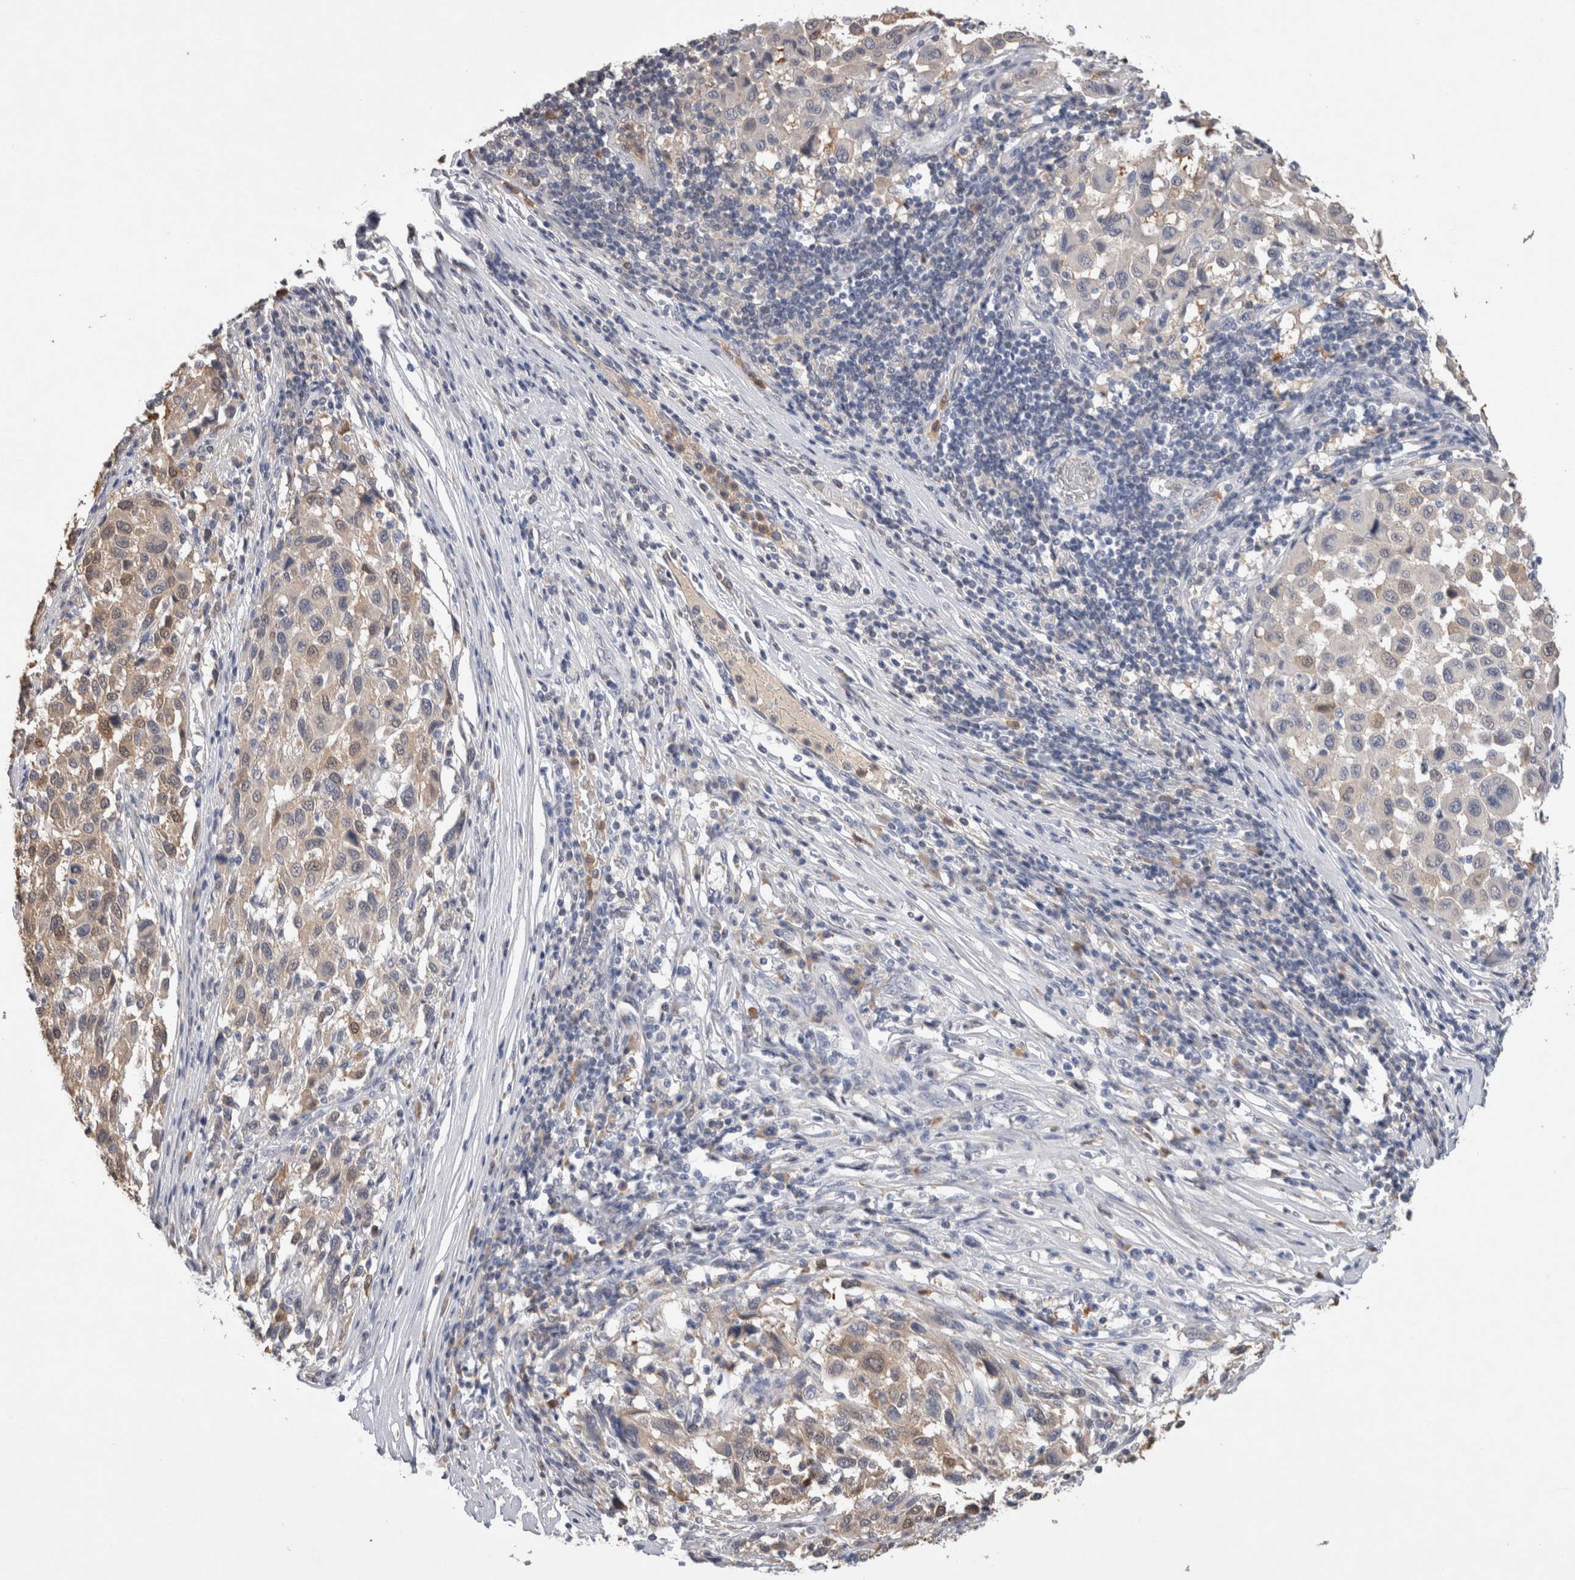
{"staining": {"intensity": "weak", "quantity": "<25%", "location": "nuclear"}, "tissue": "melanoma", "cell_type": "Tumor cells", "image_type": "cancer", "snomed": [{"axis": "morphology", "description": "Malignant melanoma, Metastatic site"}, {"axis": "topography", "description": "Lymph node"}], "caption": "A histopathology image of malignant melanoma (metastatic site) stained for a protein demonstrates no brown staining in tumor cells.", "gene": "FABP7", "patient": {"sex": "male", "age": 61}}